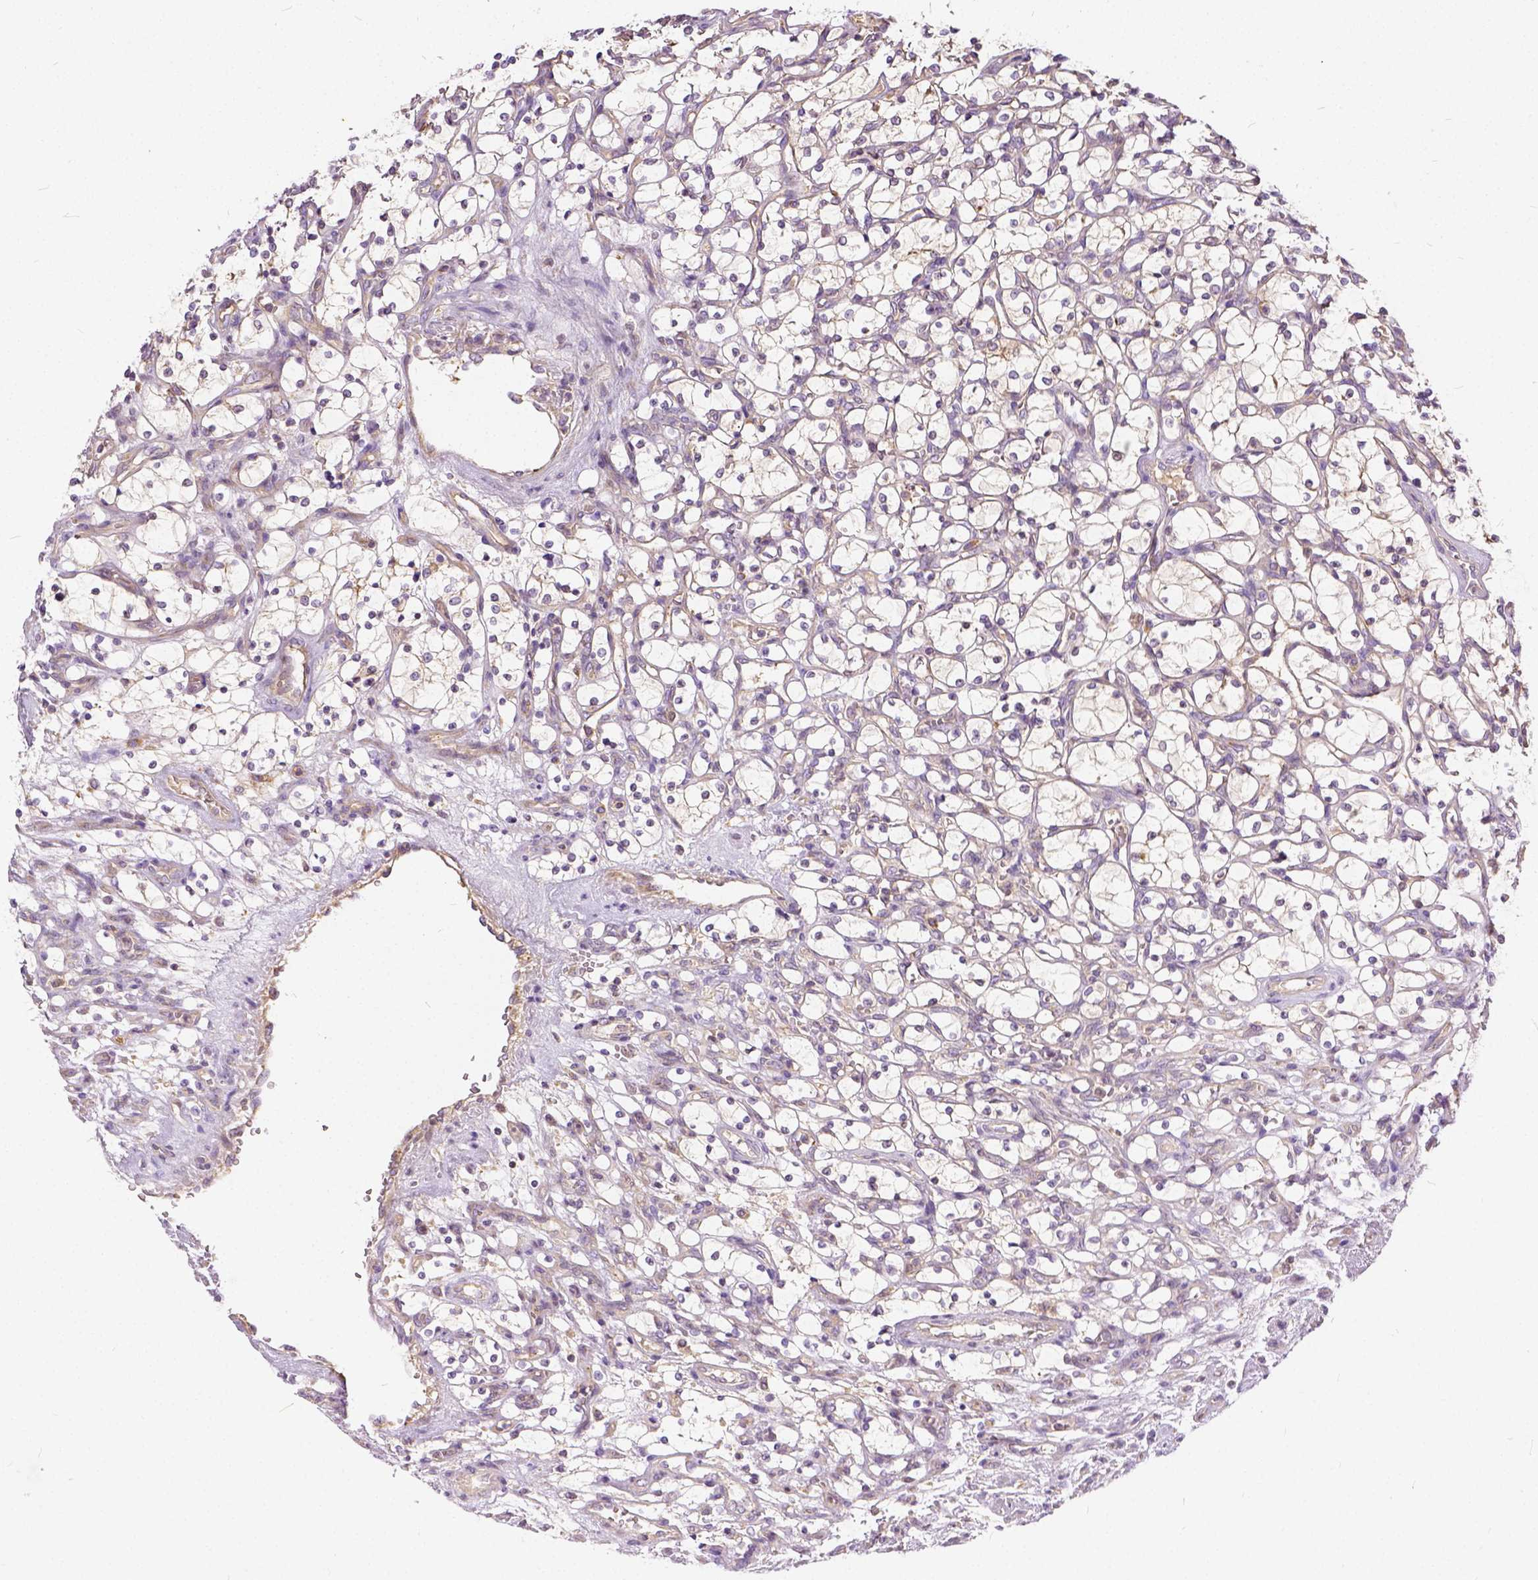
{"staining": {"intensity": "weak", "quantity": "<25%", "location": "cytoplasmic/membranous"}, "tissue": "renal cancer", "cell_type": "Tumor cells", "image_type": "cancer", "snomed": [{"axis": "morphology", "description": "Adenocarcinoma, NOS"}, {"axis": "topography", "description": "Kidney"}], "caption": "DAB immunohistochemical staining of human renal adenocarcinoma shows no significant expression in tumor cells.", "gene": "CADM4", "patient": {"sex": "female", "age": 69}}